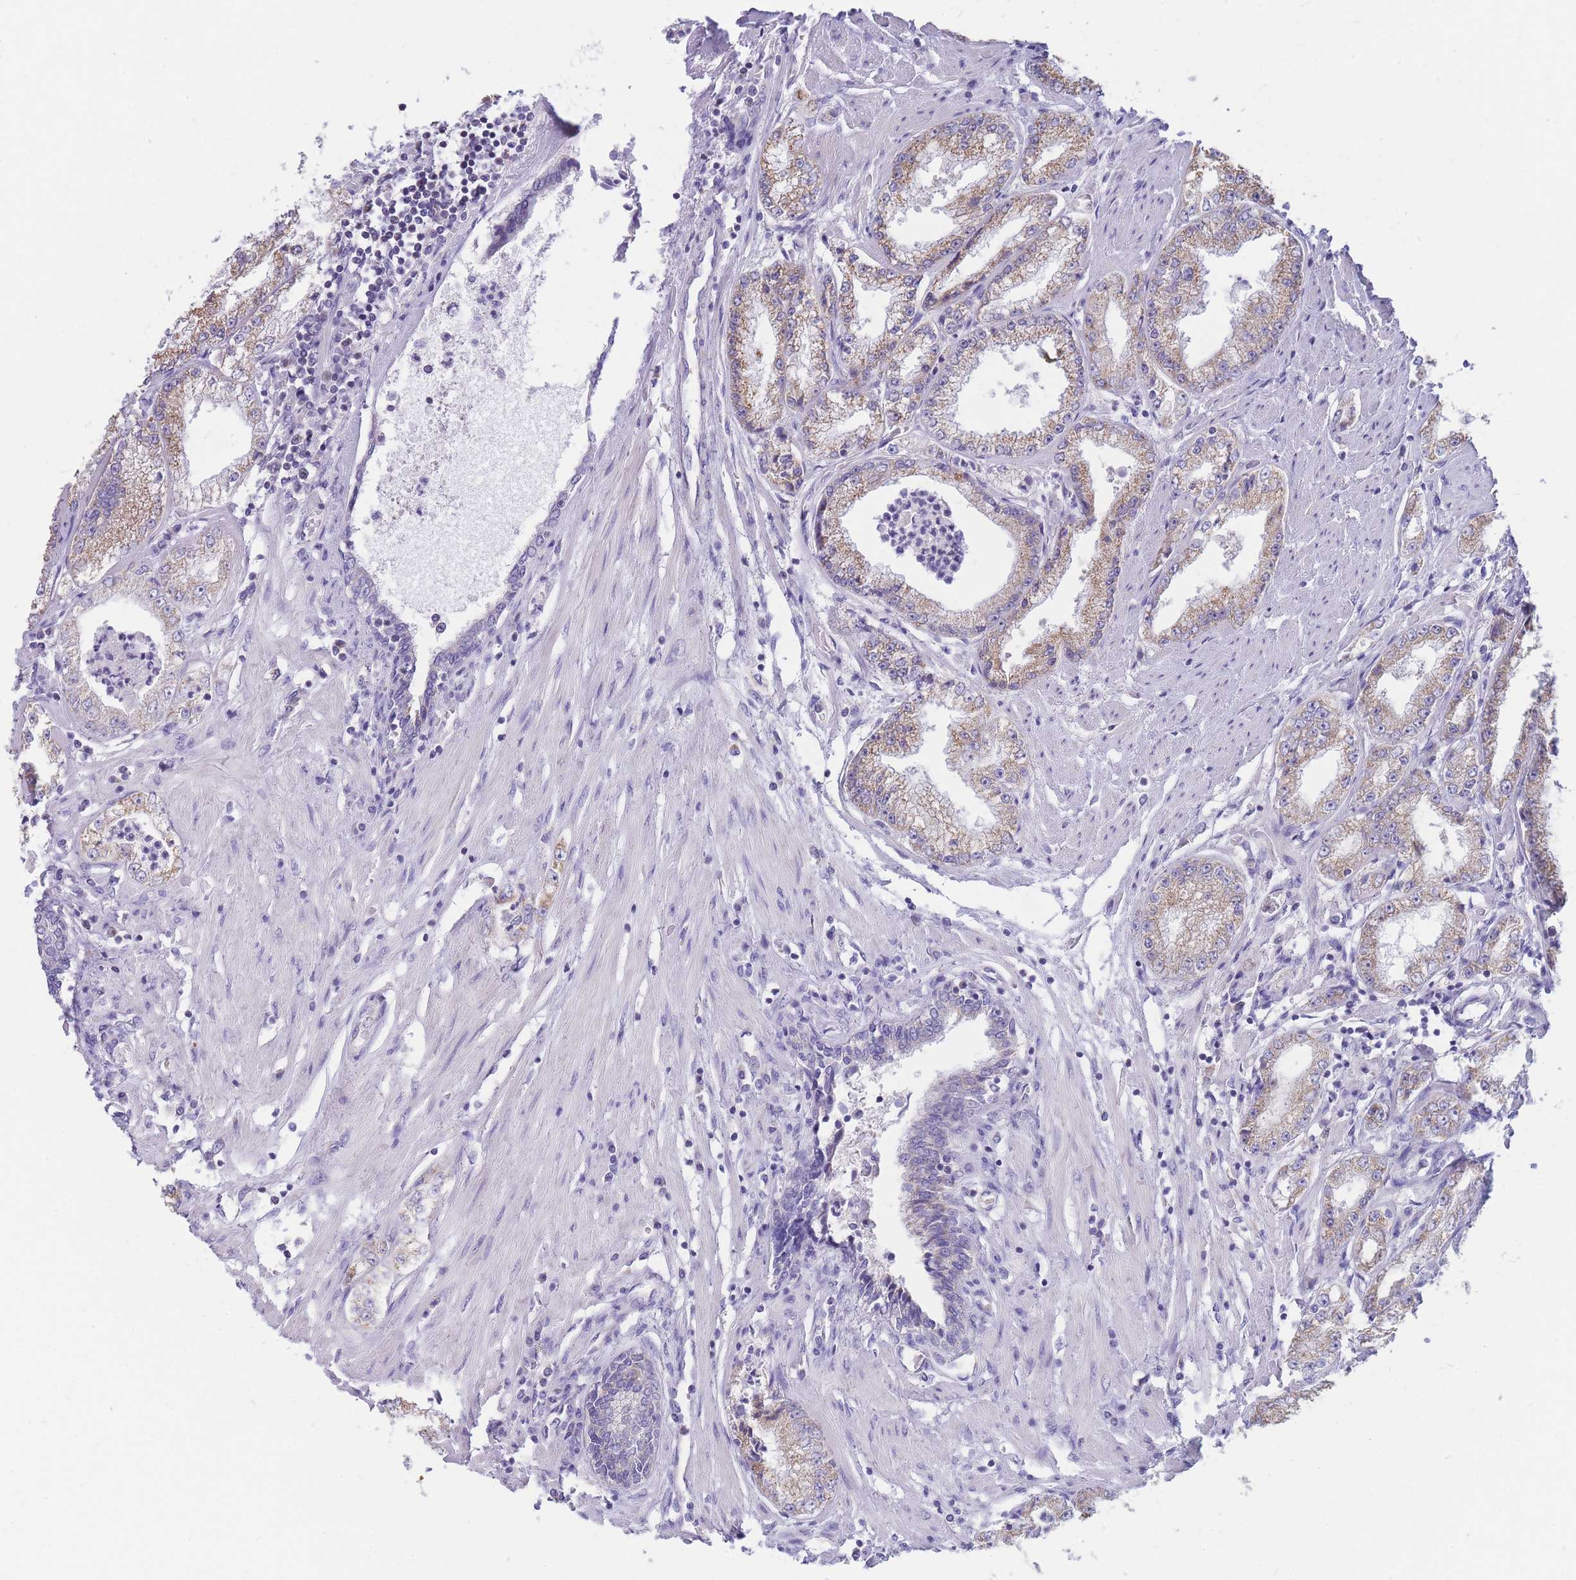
{"staining": {"intensity": "moderate", "quantity": "25%-75%", "location": "cytoplasmic/membranous"}, "tissue": "prostate cancer", "cell_type": "Tumor cells", "image_type": "cancer", "snomed": [{"axis": "morphology", "description": "Adenocarcinoma, High grade"}, {"axis": "topography", "description": "Prostate"}], "caption": "Immunohistochemical staining of adenocarcinoma (high-grade) (prostate) exhibits medium levels of moderate cytoplasmic/membranous expression in about 25%-75% of tumor cells.", "gene": "DHRS11", "patient": {"sex": "male", "age": 69}}